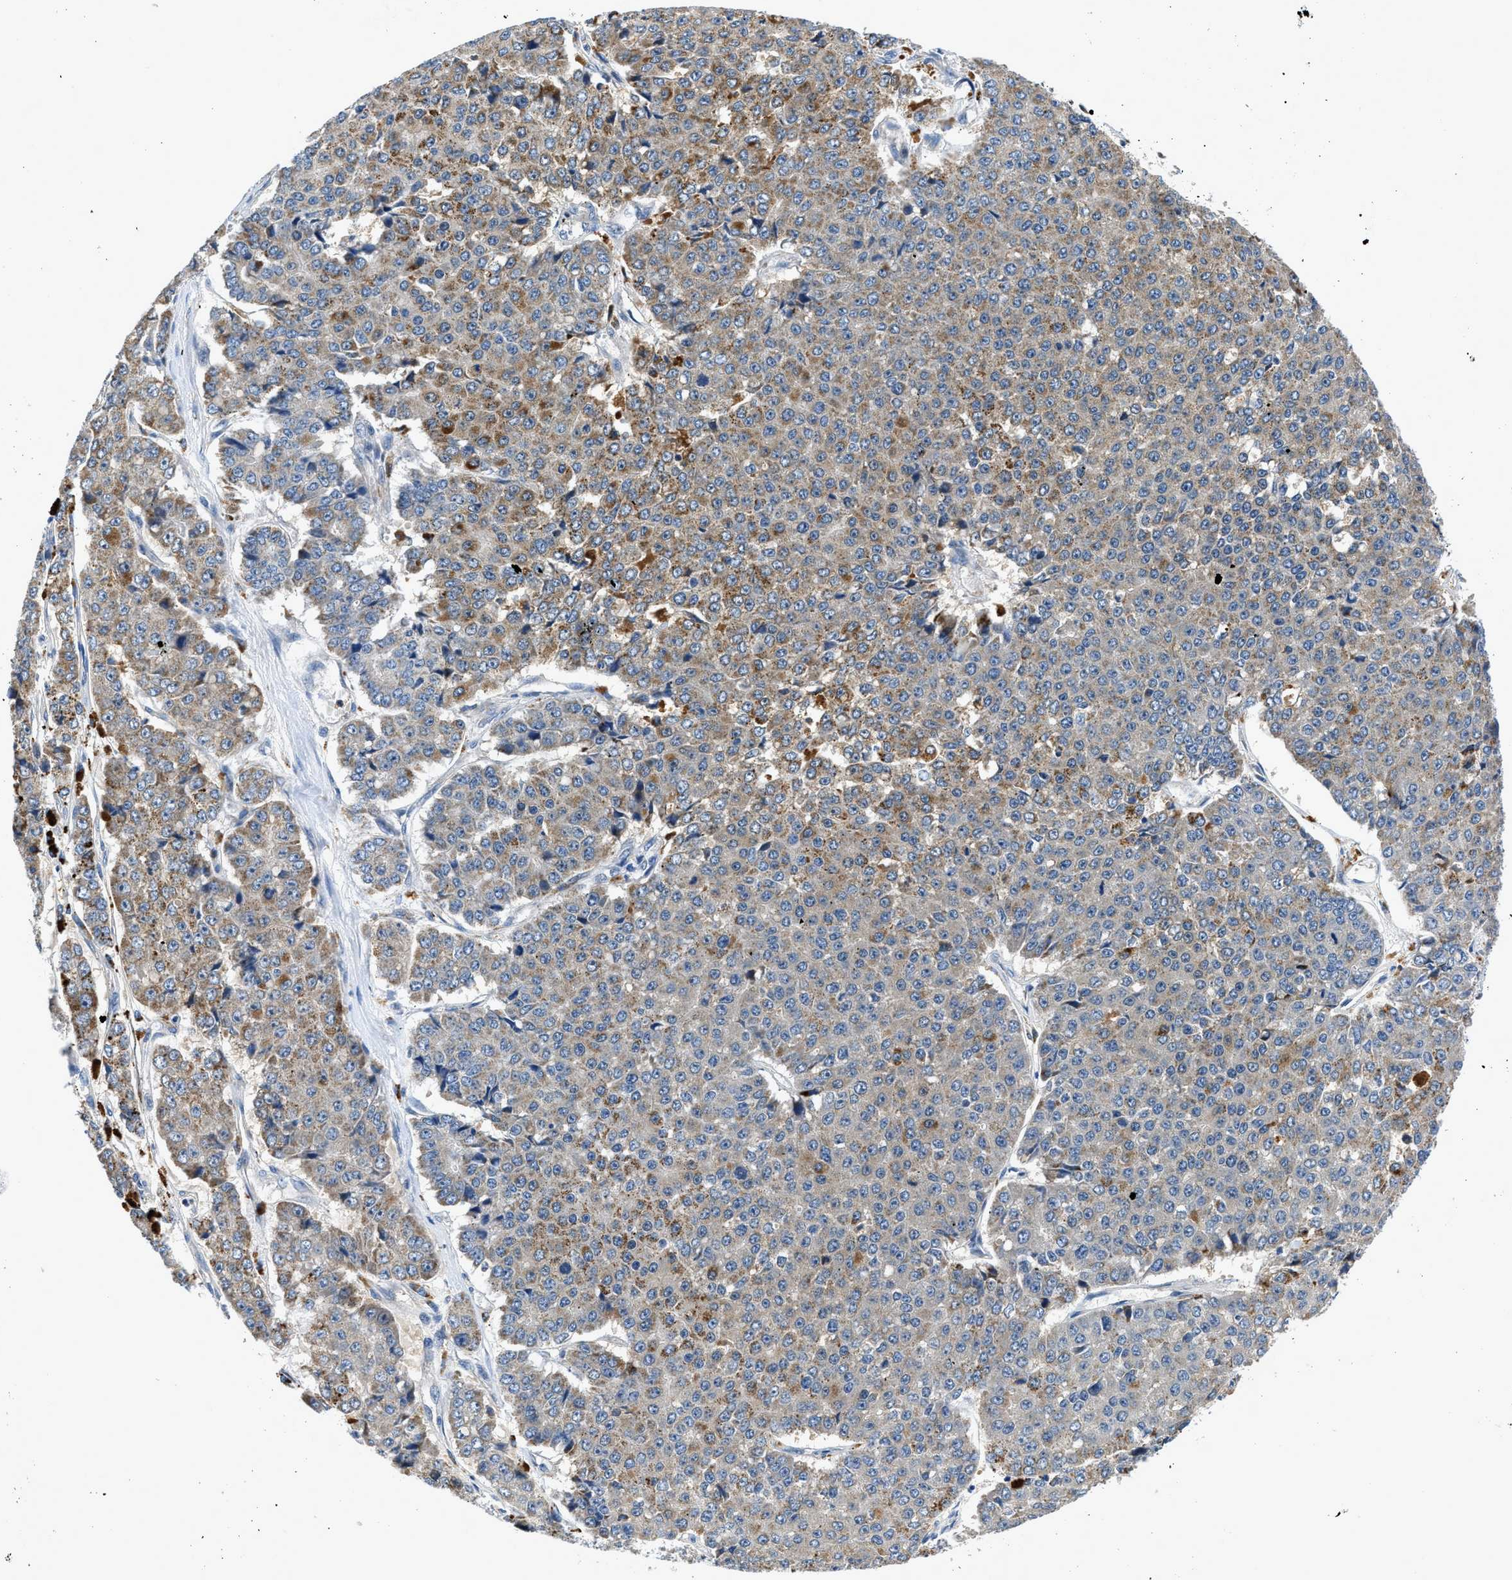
{"staining": {"intensity": "moderate", "quantity": "<25%", "location": "cytoplasmic/membranous"}, "tissue": "pancreatic cancer", "cell_type": "Tumor cells", "image_type": "cancer", "snomed": [{"axis": "morphology", "description": "Adenocarcinoma, NOS"}, {"axis": "topography", "description": "Pancreas"}], "caption": "DAB (3,3'-diaminobenzidine) immunohistochemical staining of human pancreatic cancer displays moderate cytoplasmic/membranous protein expression in approximately <25% of tumor cells.", "gene": "ADGRE3", "patient": {"sex": "male", "age": 50}}